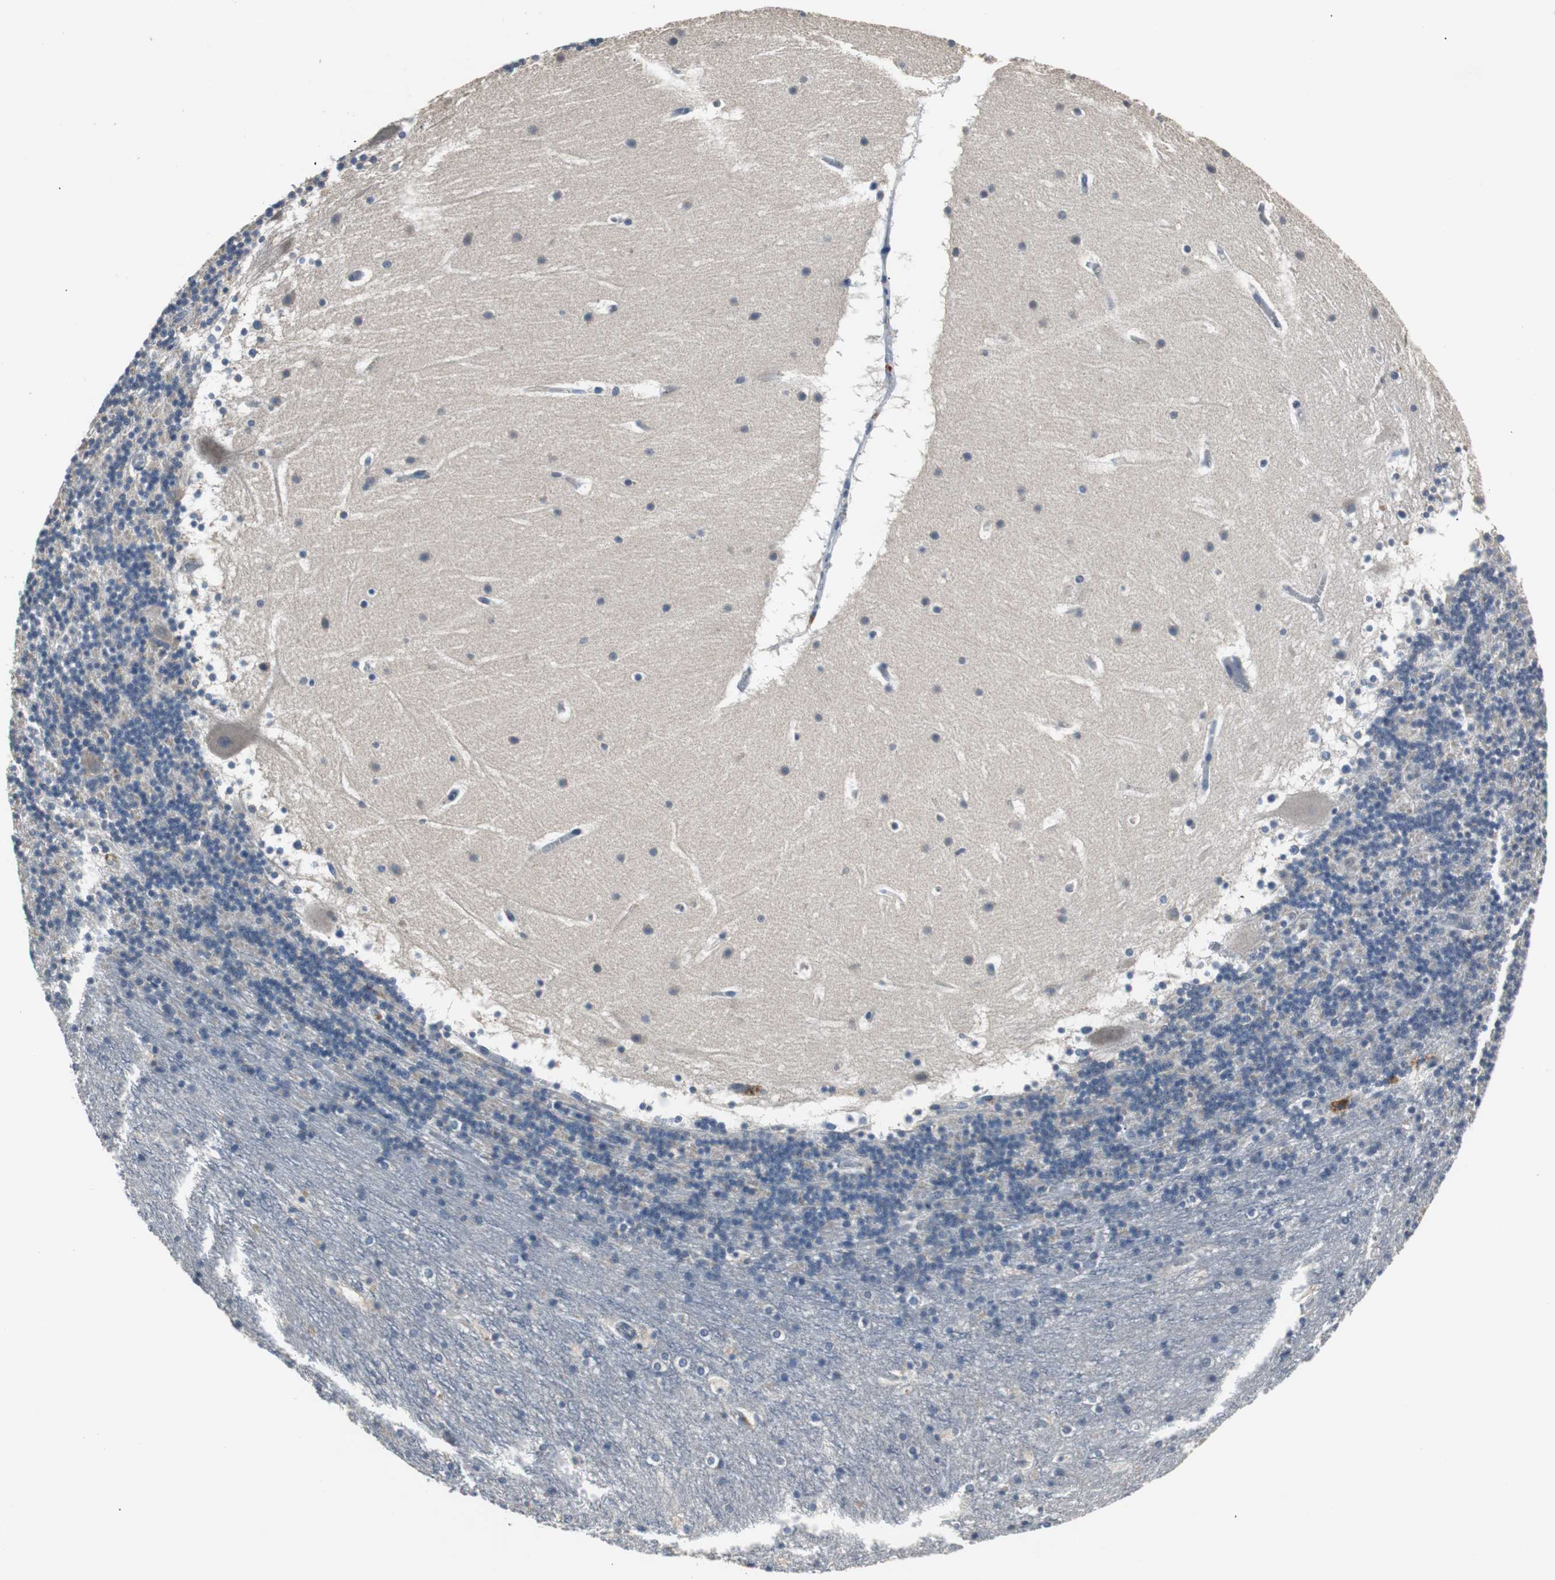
{"staining": {"intensity": "weak", "quantity": "25%-75%", "location": "cytoplasmic/membranous"}, "tissue": "cerebellum", "cell_type": "Cells in granular layer", "image_type": "normal", "snomed": [{"axis": "morphology", "description": "Normal tissue, NOS"}, {"axis": "topography", "description": "Cerebellum"}], "caption": "Immunohistochemical staining of benign cerebellum reveals weak cytoplasmic/membranous protein expression in about 25%-75% of cells in granular layer.", "gene": "PCYT1B", "patient": {"sex": "male", "age": 45}}